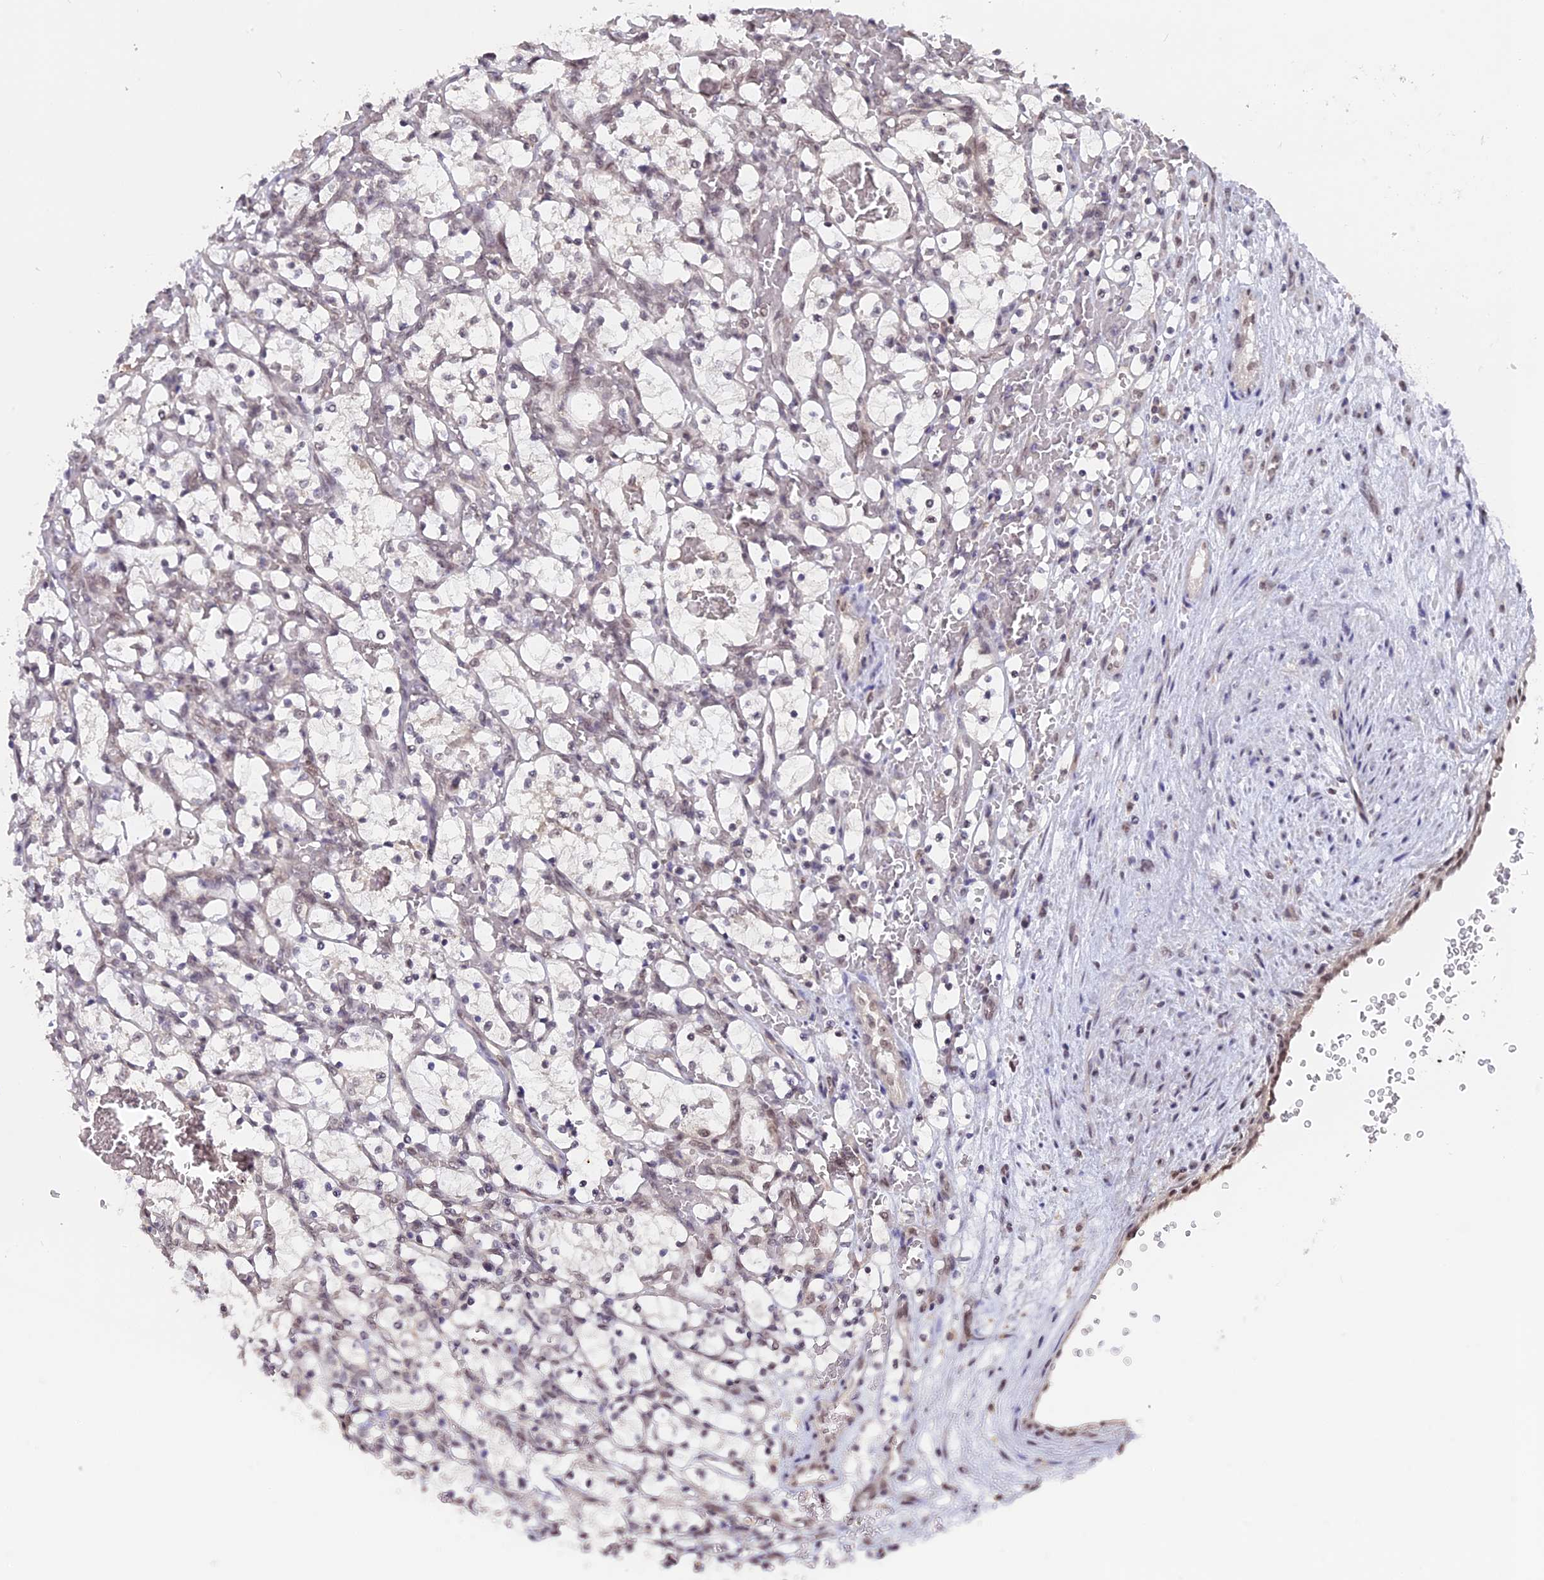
{"staining": {"intensity": "weak", "quantity": "<25%", "location": "nuclear"}, "tissue": "renal cancer", "cell_type": "Tumor cells", "image_type": "cancer", "snomed": [{"axis": "morphology", "description": "Adenocarcinoma, NOS"}, {"axis": "topography", "description": "Kidney"}], "caption": "This is a micrograph of immunohistochemistry (IHC) staining of adenocarcinoma (renal), which shows no positivity in tumor cells.", "gene": "NR1H3", "patient": {"sex": "female", "age": 69}}